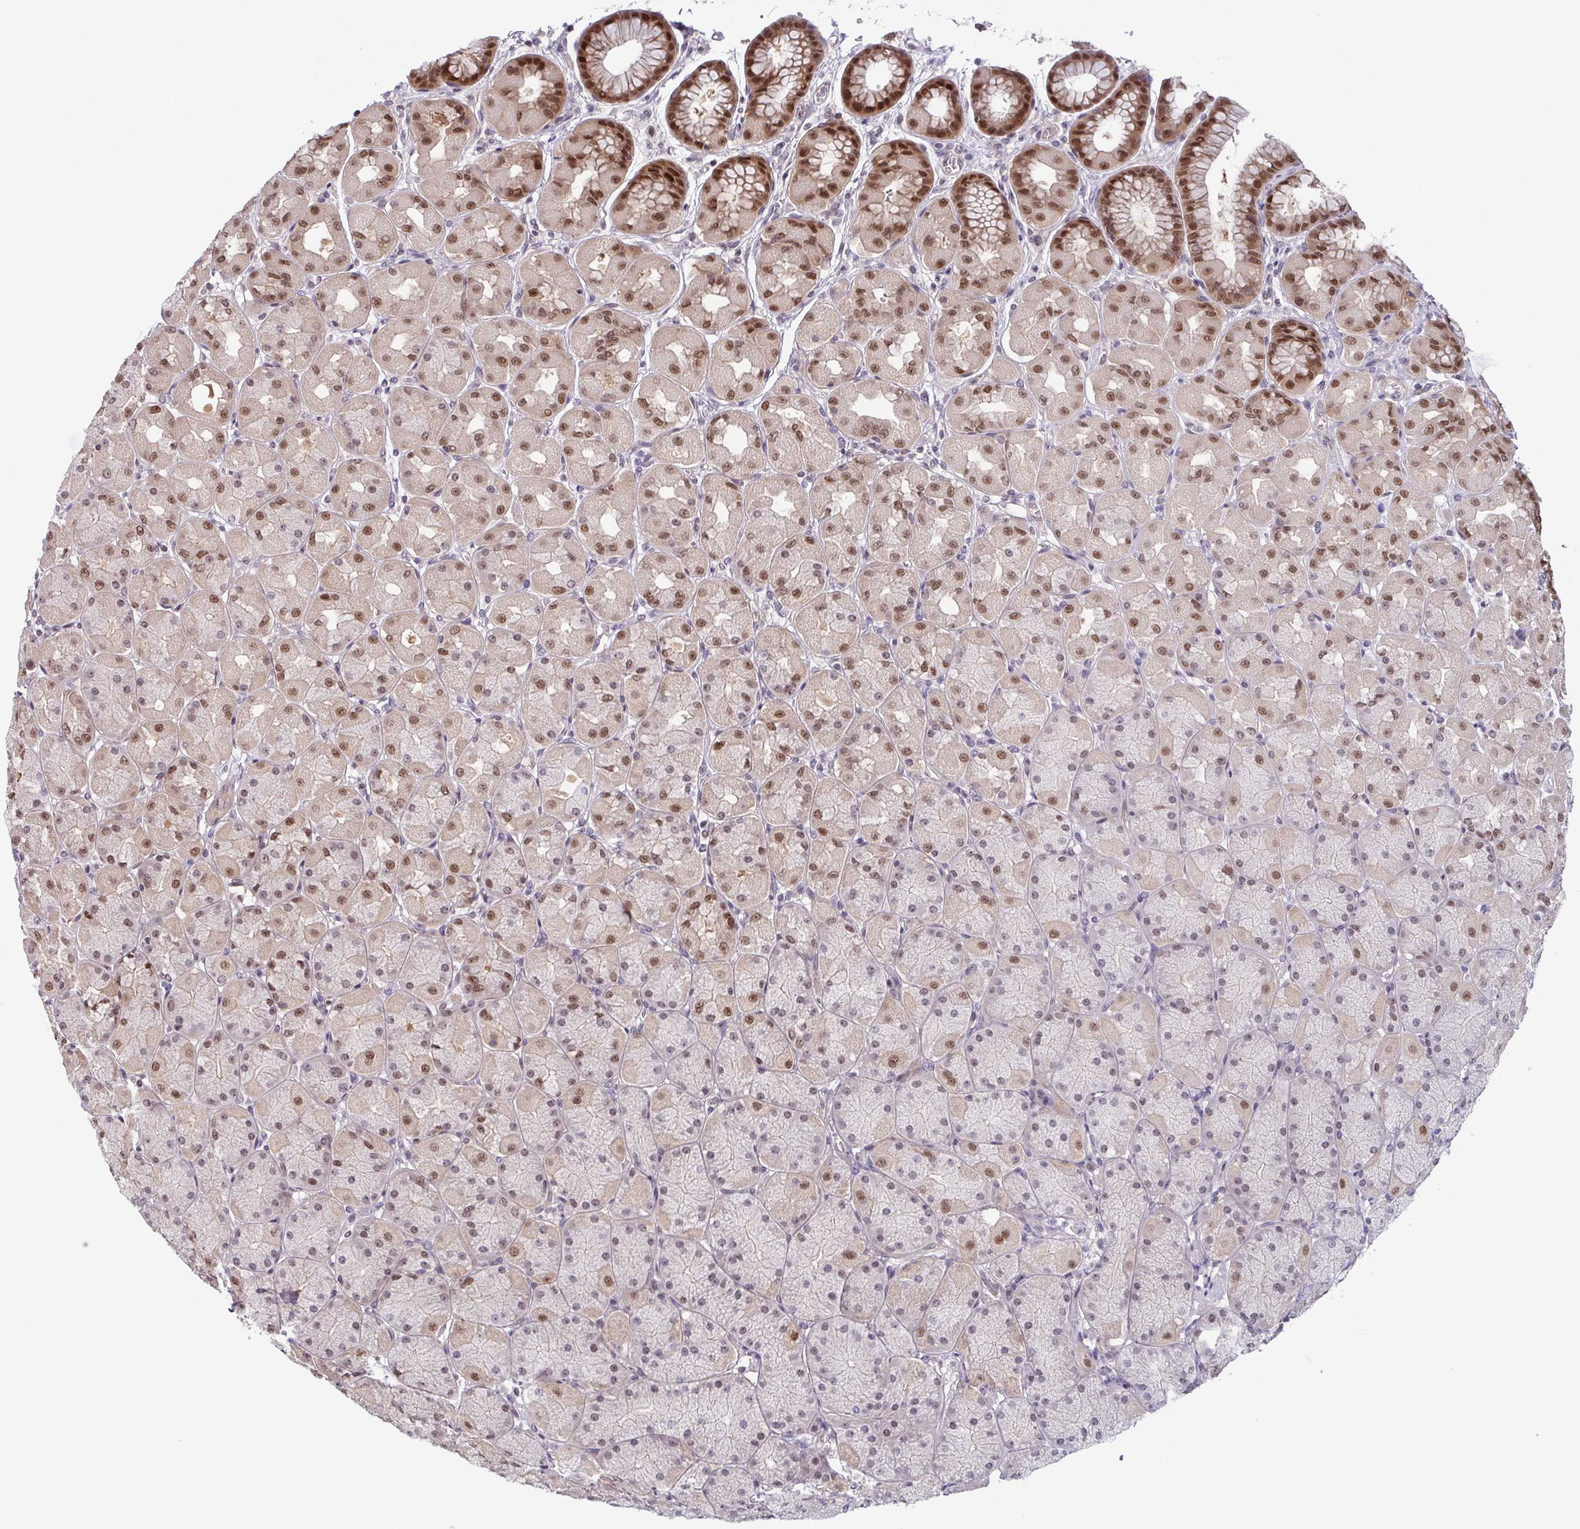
{"staining": {"intensity": "moderate", "quantity": "25%-75%", "location": "nuclear"}, "tissue": "stomach", "cell_type": "Glandular cells", "image_type": "normal", "snomed": [{"axis": "morphology", "description": "Normal tissue, NOS"}, {"axis": "topography", "description": "Stomach, upper"}], "caption": "Immunohistochemistry (IHC) (DAB (3,3'-diaminobenzidine)) staining of unremarkable human stomach displays moderate nuclear protein expression in about 25%-75% of glandular cells. (Stains: DAB in brown, nuclei in blue, Microscopy: brightfield microscopy at high magnification).", "gene": "DNAJB1", "patient": {"sex": "female", "age": 56}}